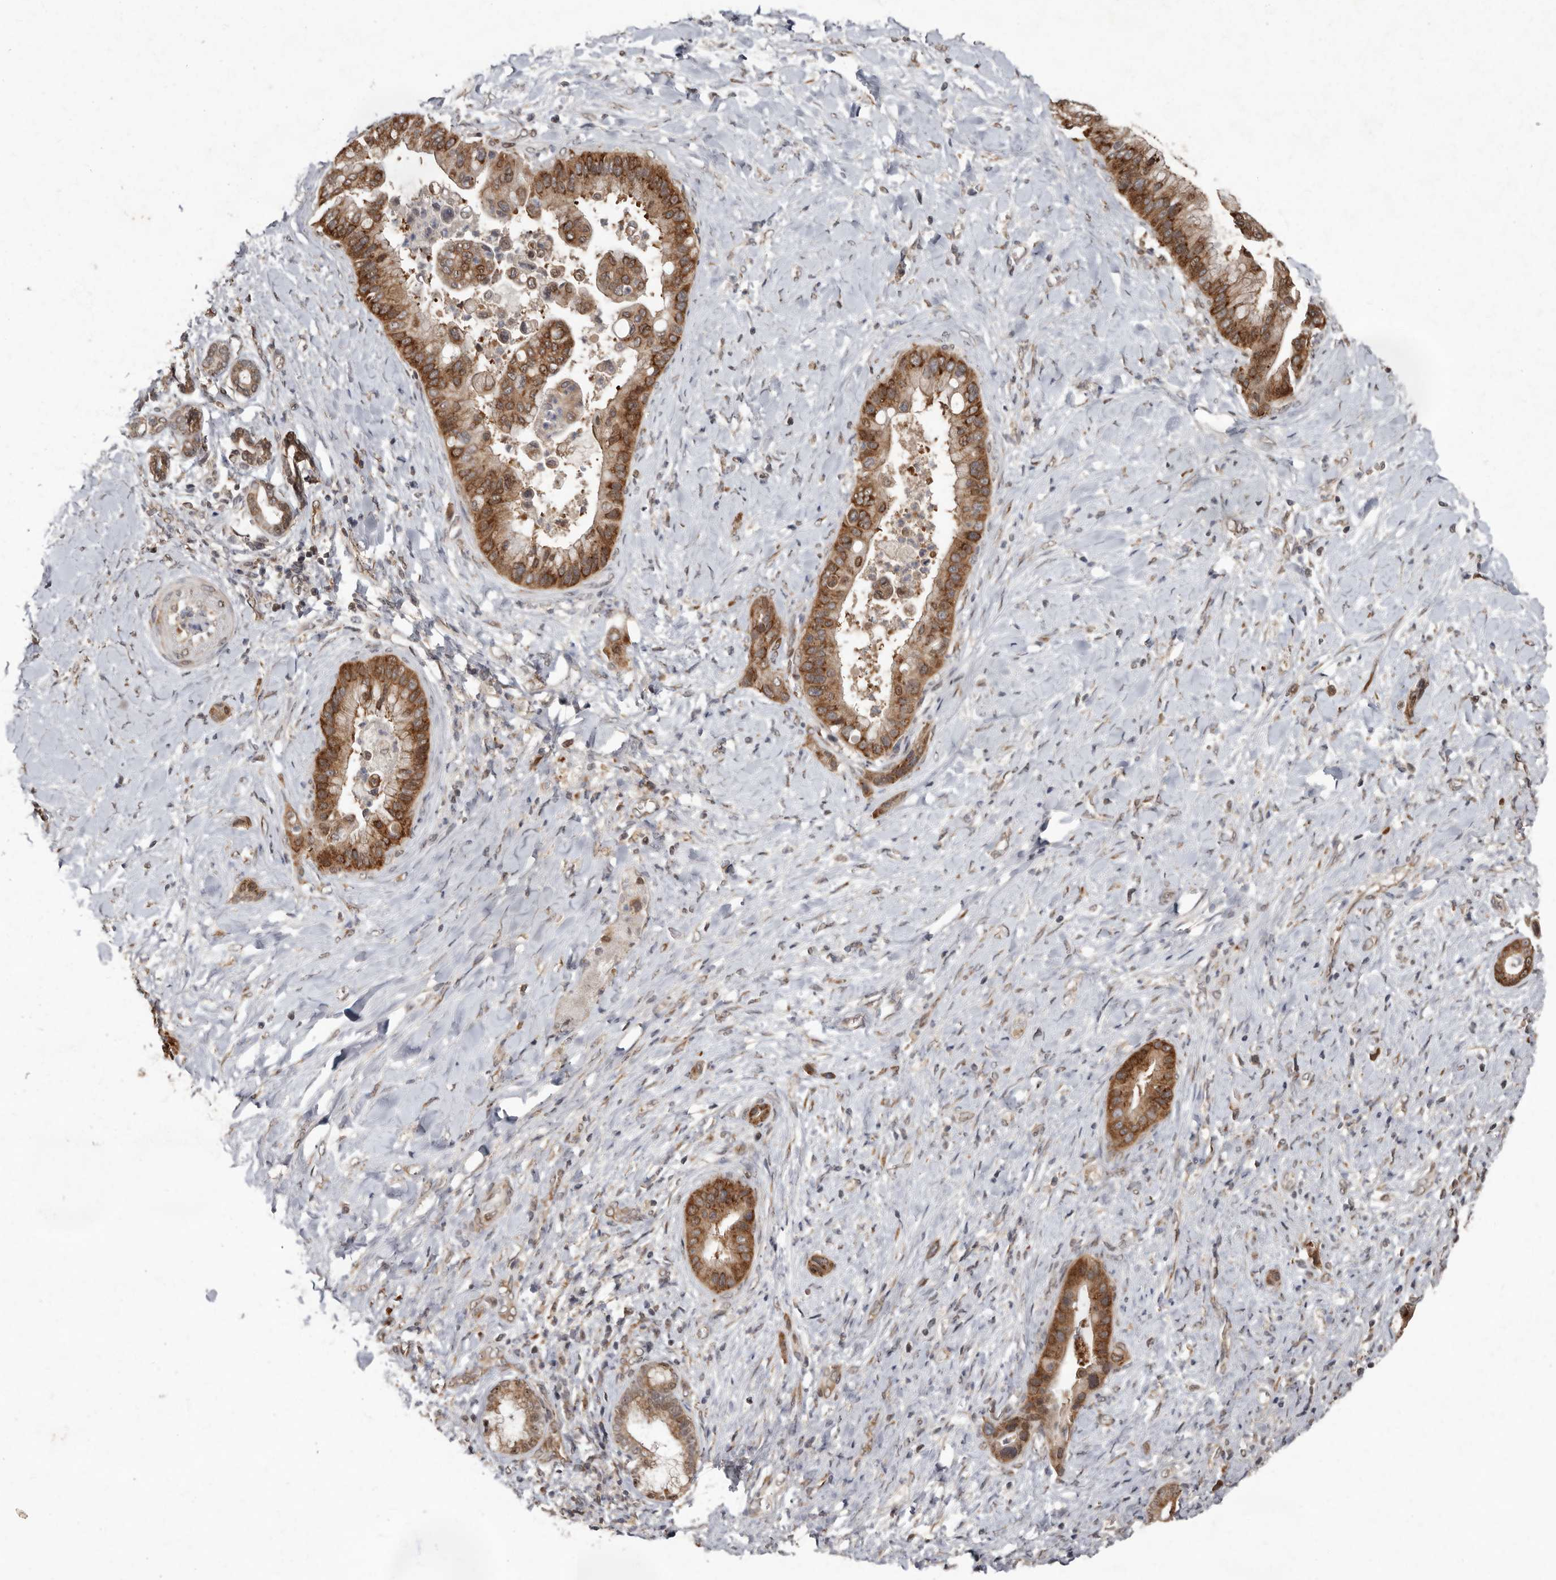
{"staining": {"intensity": "moderate", "quantity": ">75%", "location": "cytoplasmic/membranous"}, "tissue": "liver cancer", "cell_type": "Tumor cells", "image_type": "cancer", "snomed": [{"axis": "morphology", "description": "Cholangiocarcinoma"}, {"axis": "topography", "description": "Liver"}], "caption": "The photomicrograph demonstrates staining of liver cholangiocarcinoma, revealing moderate cytoplasmic/membranous protein positivity (brown color) within tumor cells.", "gene": "LRGUK", "patient": {"sex": "female", "age": 54}}